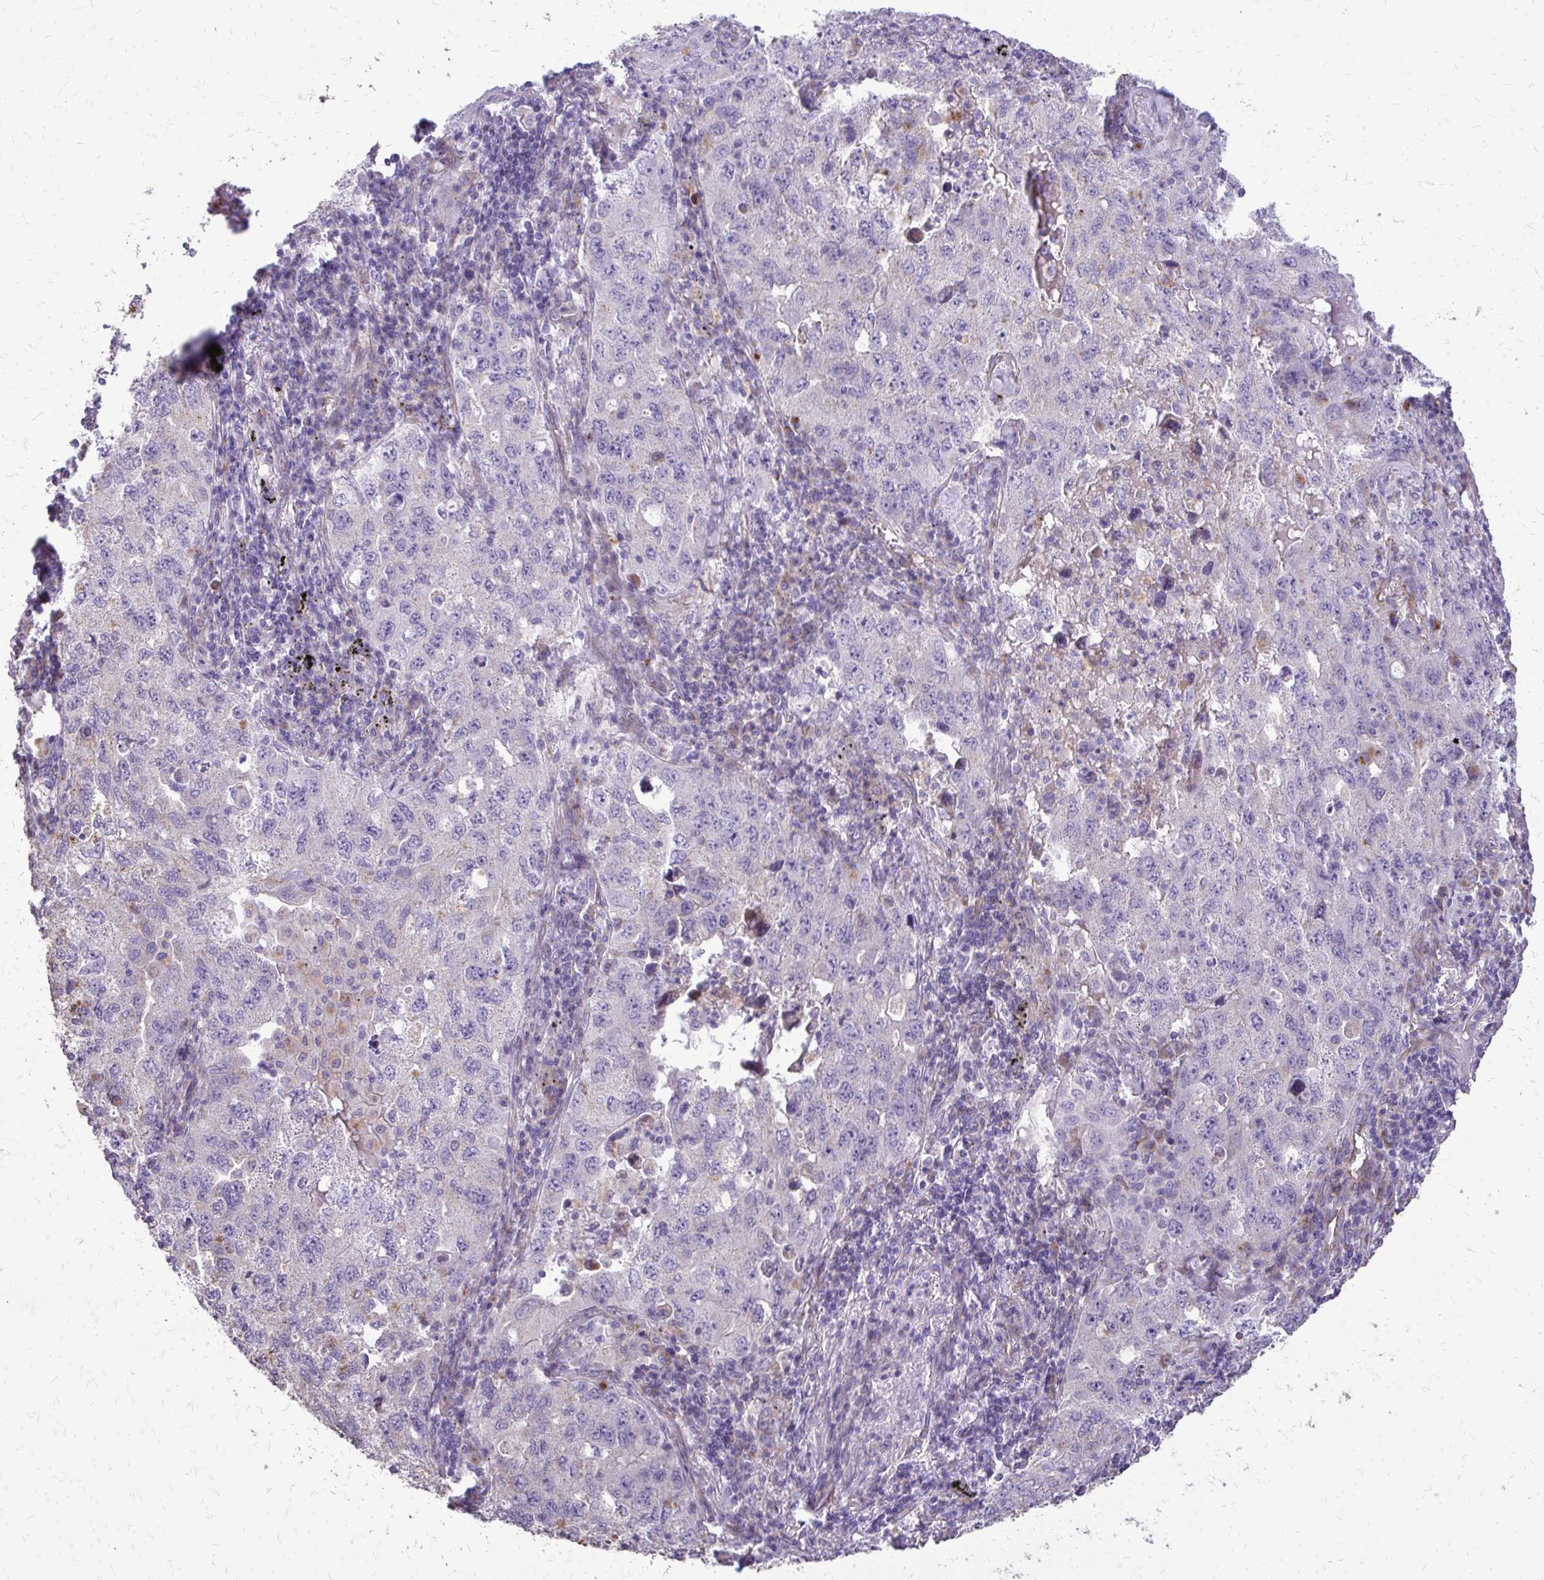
{"staining": {"intensity": "negative", "quantity": "none", "location": "none"}, "tissue": "lung cancer", "cell_type": "Tumor cells", "image_type": "cancer", "snomed": [{"axis": "morphology", "description": "Adenocarcinoma, NOS"}, {"axis": "topography", "description": "Lung"}], "caption": "There is no significant staining in tumor cells of lung adenocarcinoma.", "gene": "MYORG", "patient": {"sex": "female", "age": 57}}